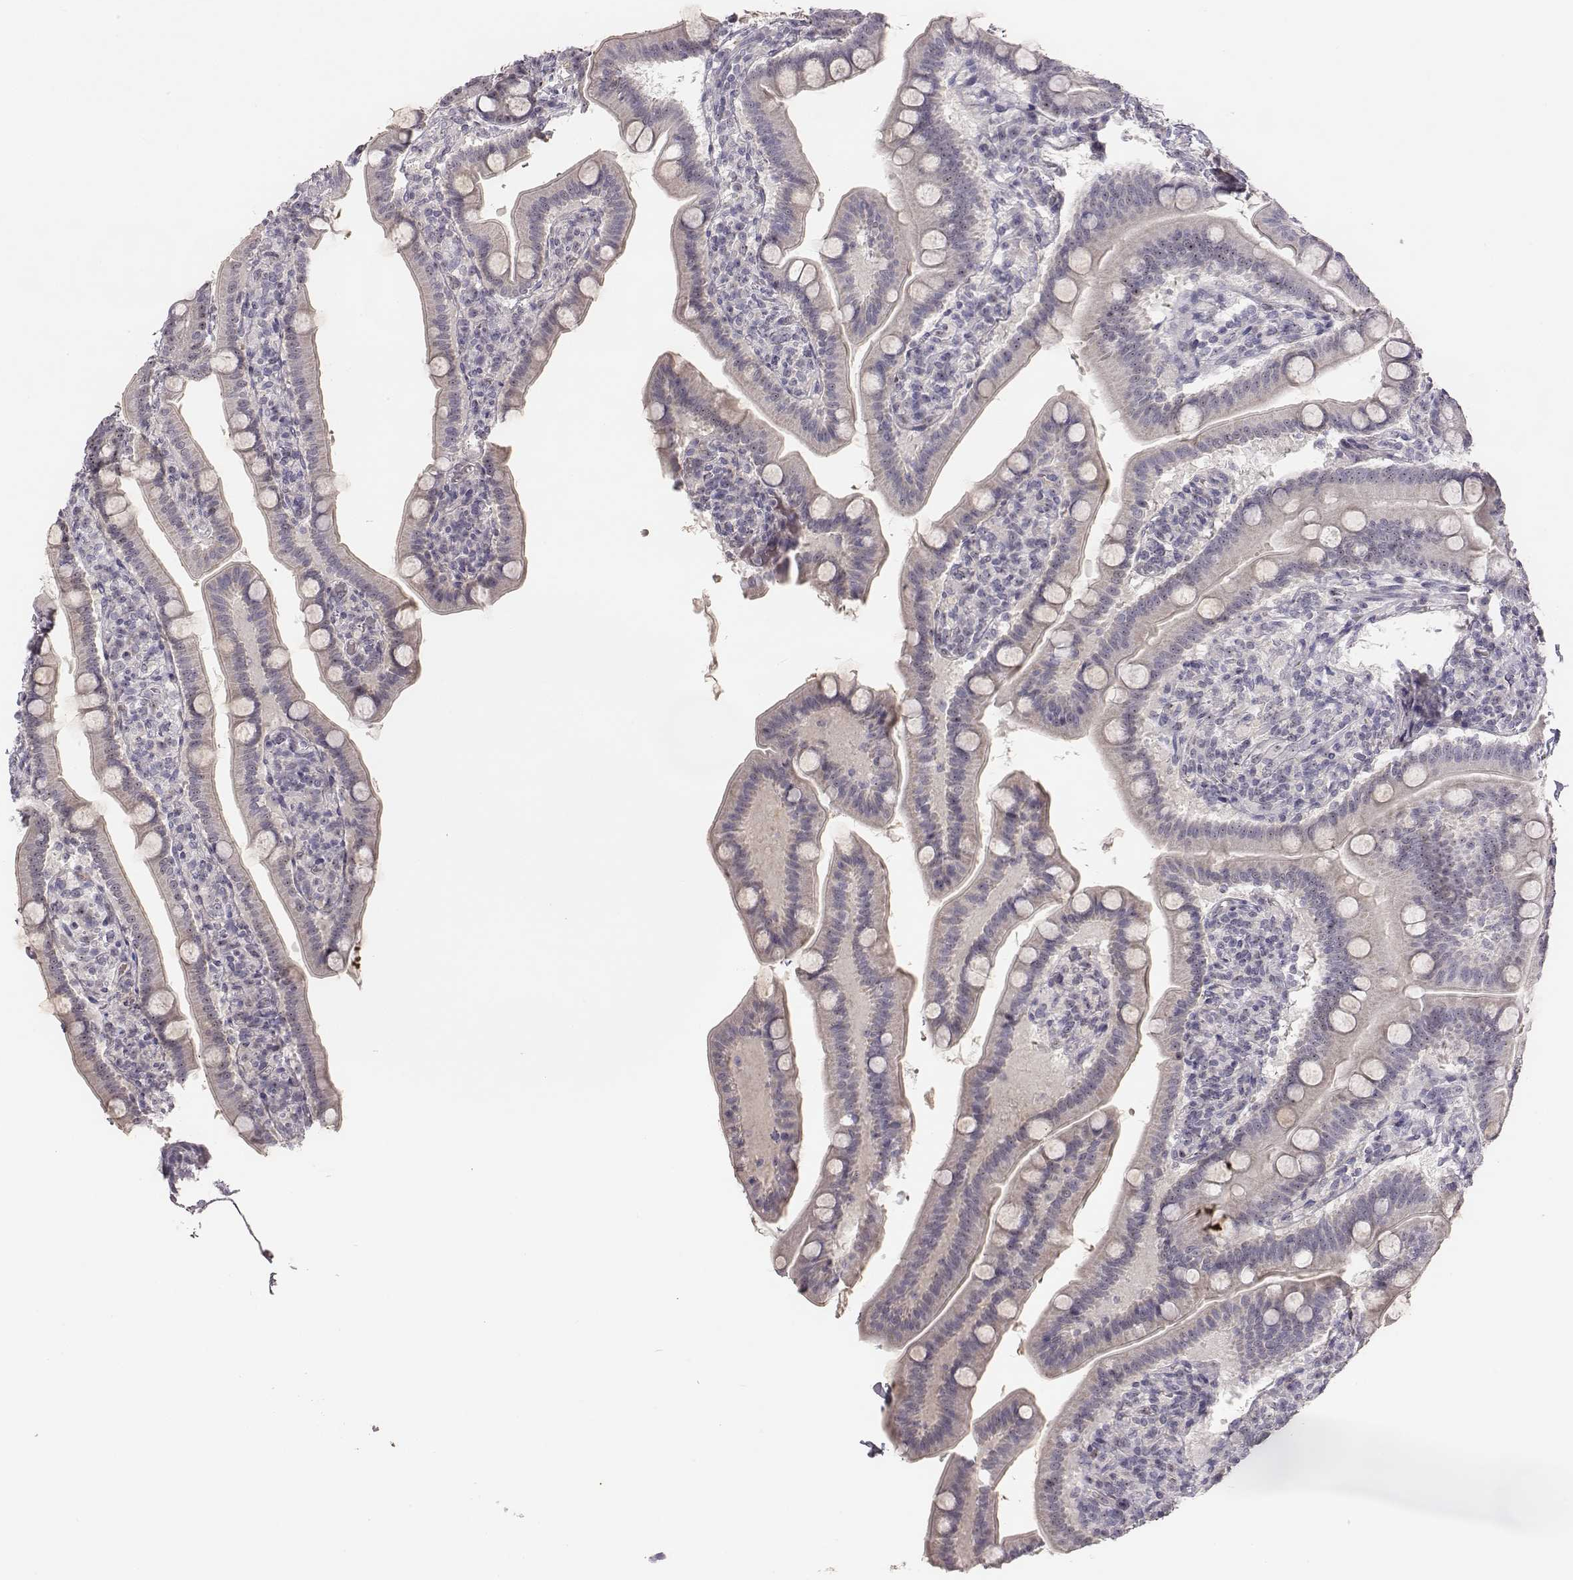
{"staining": {"intensity": "moderate", "quantity": "25%-75%", "location": "nuclear"}, "tissue": "small intestine", "cell_type": "Glandular cells", "image_type": "normal", "snomed": [{"axis": "morphology", "description": "Normal tissue, NOS"}, {"axis": "topography", "description": "Small intestine"}], "caption": "The image reveals a brown stain indicating the presence of a protein in the nuclear of glandular cells in small intestine. The protein of interest is stained brown, and the nuclei are stained in blue (DAB (3,3'-diaminobenzidine) IHC with brightfield microscopy, high magnification).", "gene": "NIFK", "patient": {"sex": "male", "age": 66}}